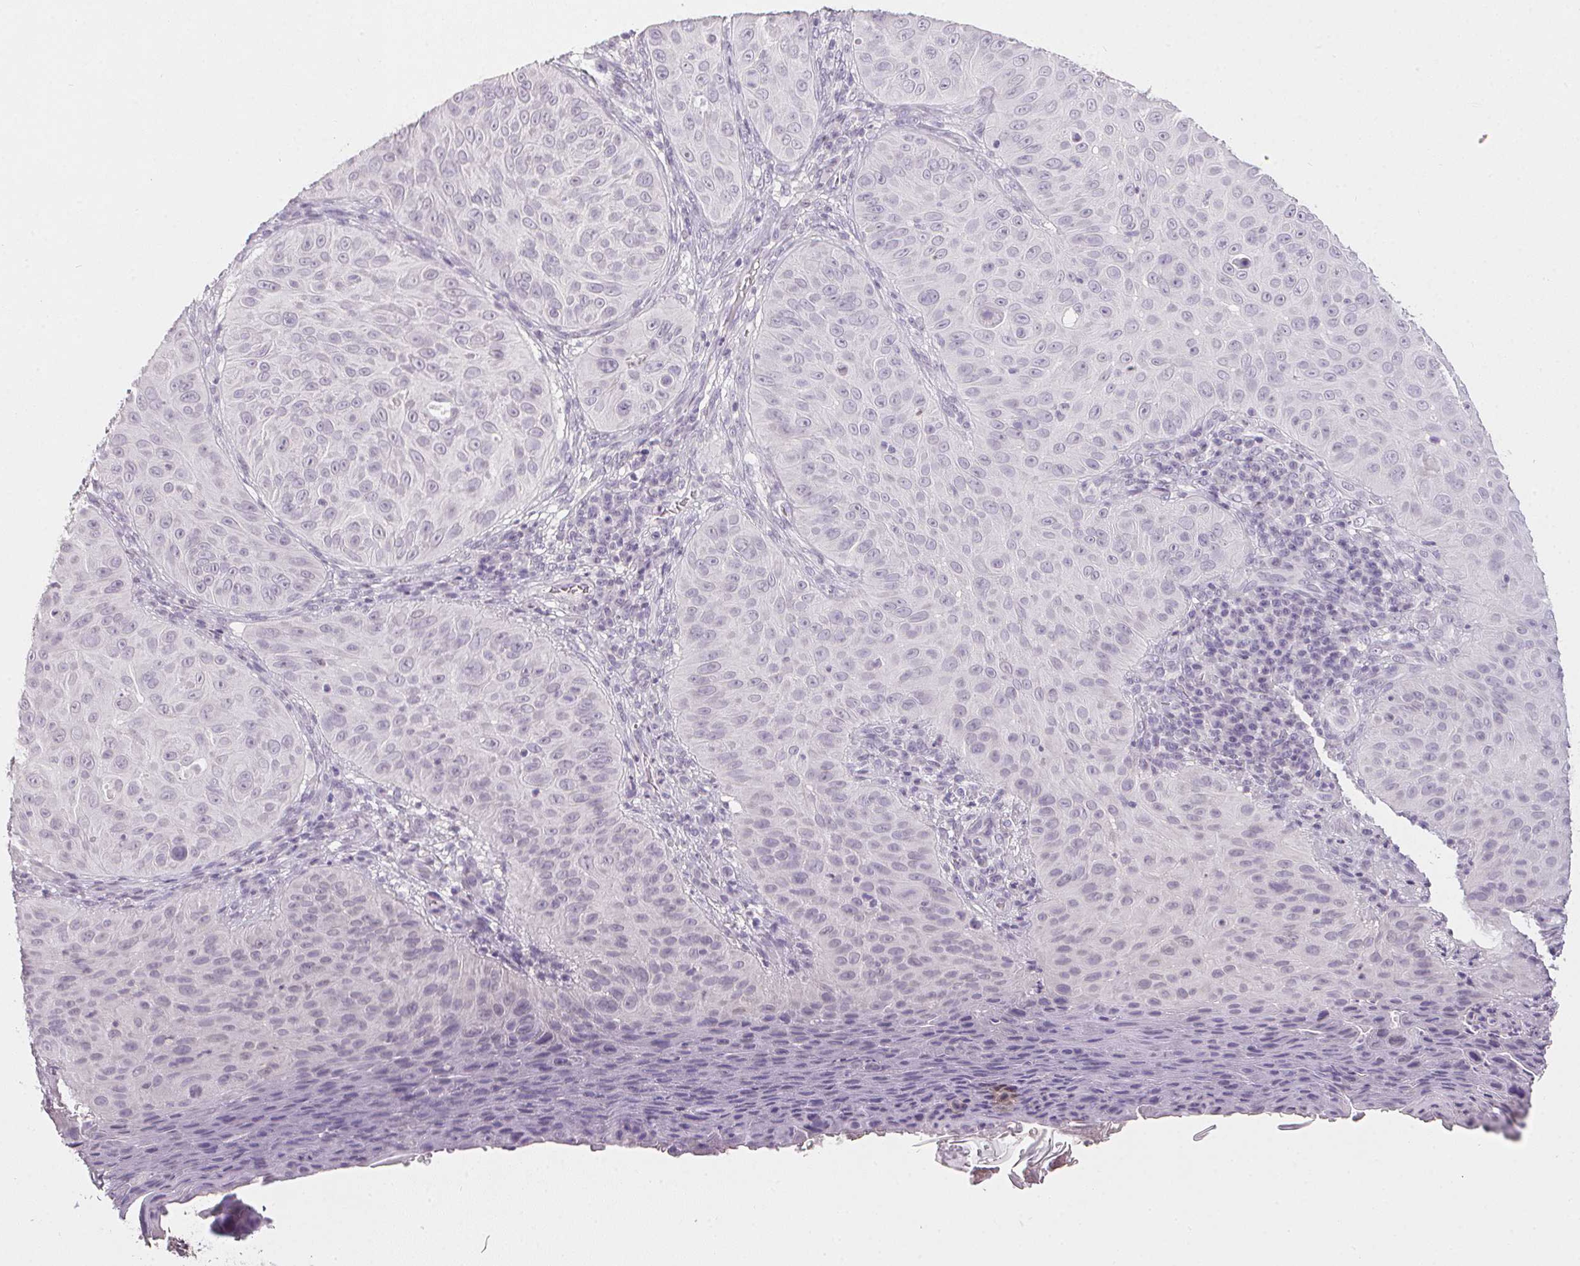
{"staining": {"intensity": "negative", "quantity": "none", "location": "none"}, "tissue": "skin cancer", "cell_type": "Tumor cells", "image_type": "cancer", "snomed": [{"axis": "morphology", "description": "Squamous cell carcinoma, NOS"}, {"axis": "topography", "description": "Skin"}], "caption": "Tumor cells are negative for protein expression in human skin squamous cell carcinoma.", "gene": "PPY", "patient": {"sex": "male", "age": 82}}